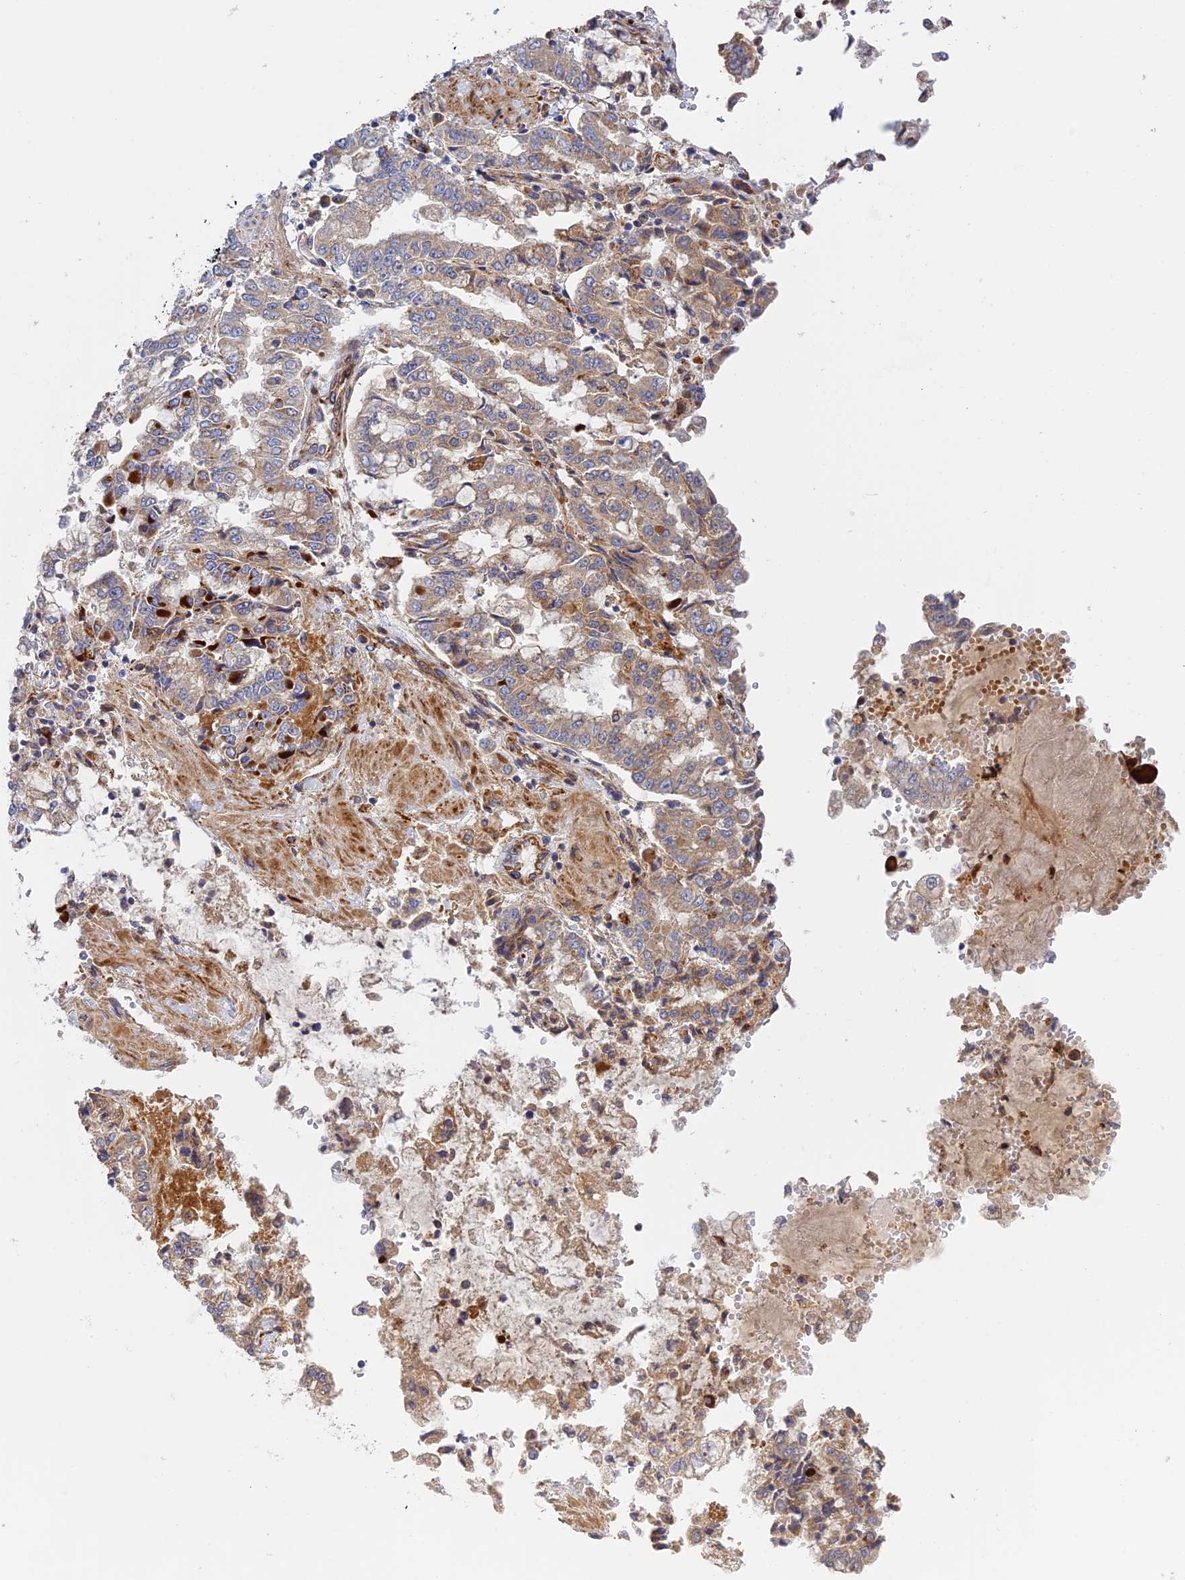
{"staining": {"intensity": "weak", "quantity": "25%-75%", "location": "cytoplasmic/membranous"}, "tissue": "stomach cancer", "cell_type": "Tumor cells", "image_type": "cancer", "snomed": [{"axis": "morphology", "description": "Adenocarcinoma, NOS"}, {"axis": "topography", "description": "Stomach"}], "caption": "Approximately 25%-75% of tumor cells in human adenocarcinoma (stomach) reveal weak cytoplasmic/membranous protein expression as visualized by brown immunohistochemical staining.", "gene": "PPP2R3C", "patient": {"sex": "male", "age": 76}}